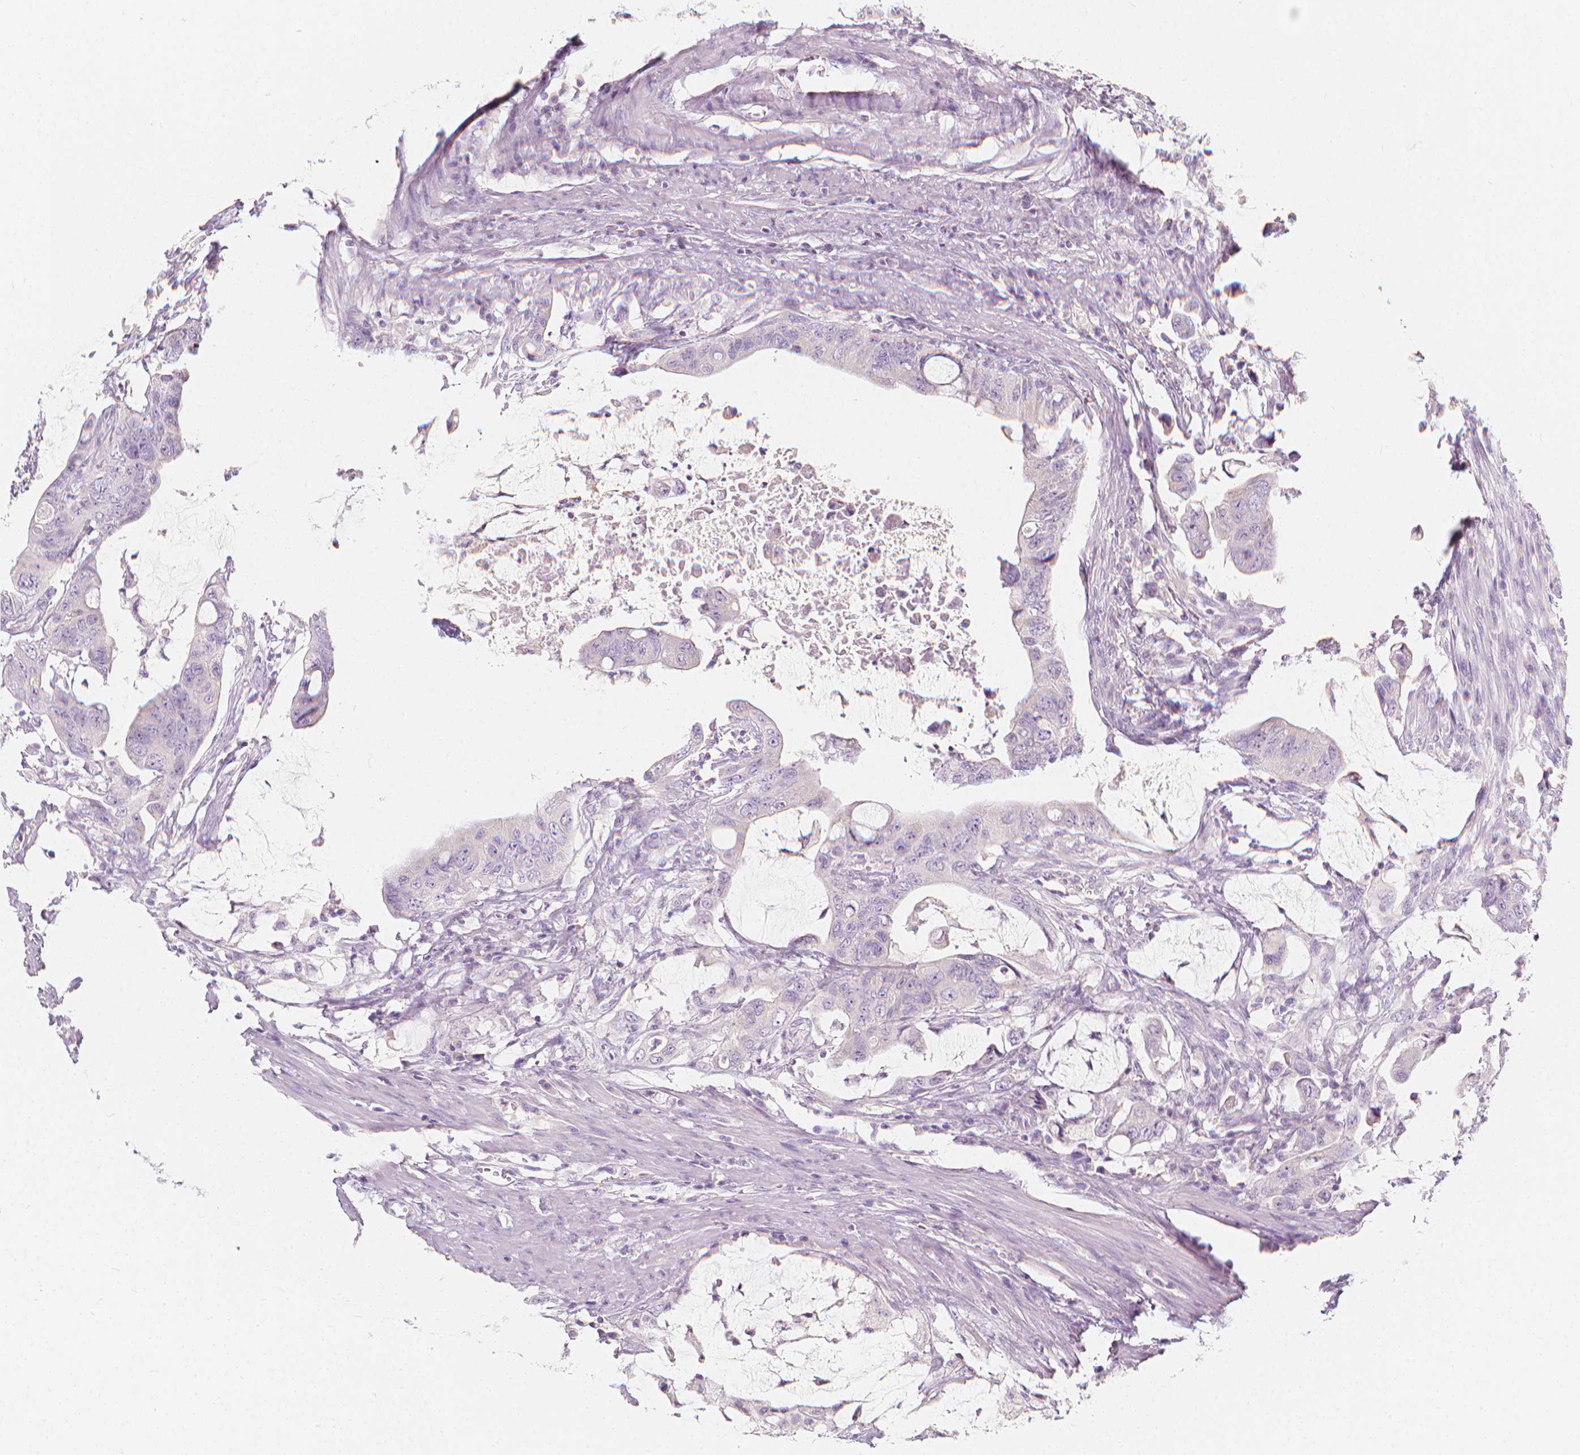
{"staining": {"intensity": "negative", "quantity": "none", "location": "none"}, "tissue": "colorectal cancer", "cell_type": "Tumor cells", "image_type": "cancer", "snomed": [{"axis": "morphology", "description": "Adenocarcinoma, NOS"}, {"axis": "topography", "description": "Colon"}], "caption": "Tumor cells are negative for brown protein staining in adenocarcinoma (colorectal).", "gene": "RBFOX1", "patient": {"sex": "male", "age": 57}}